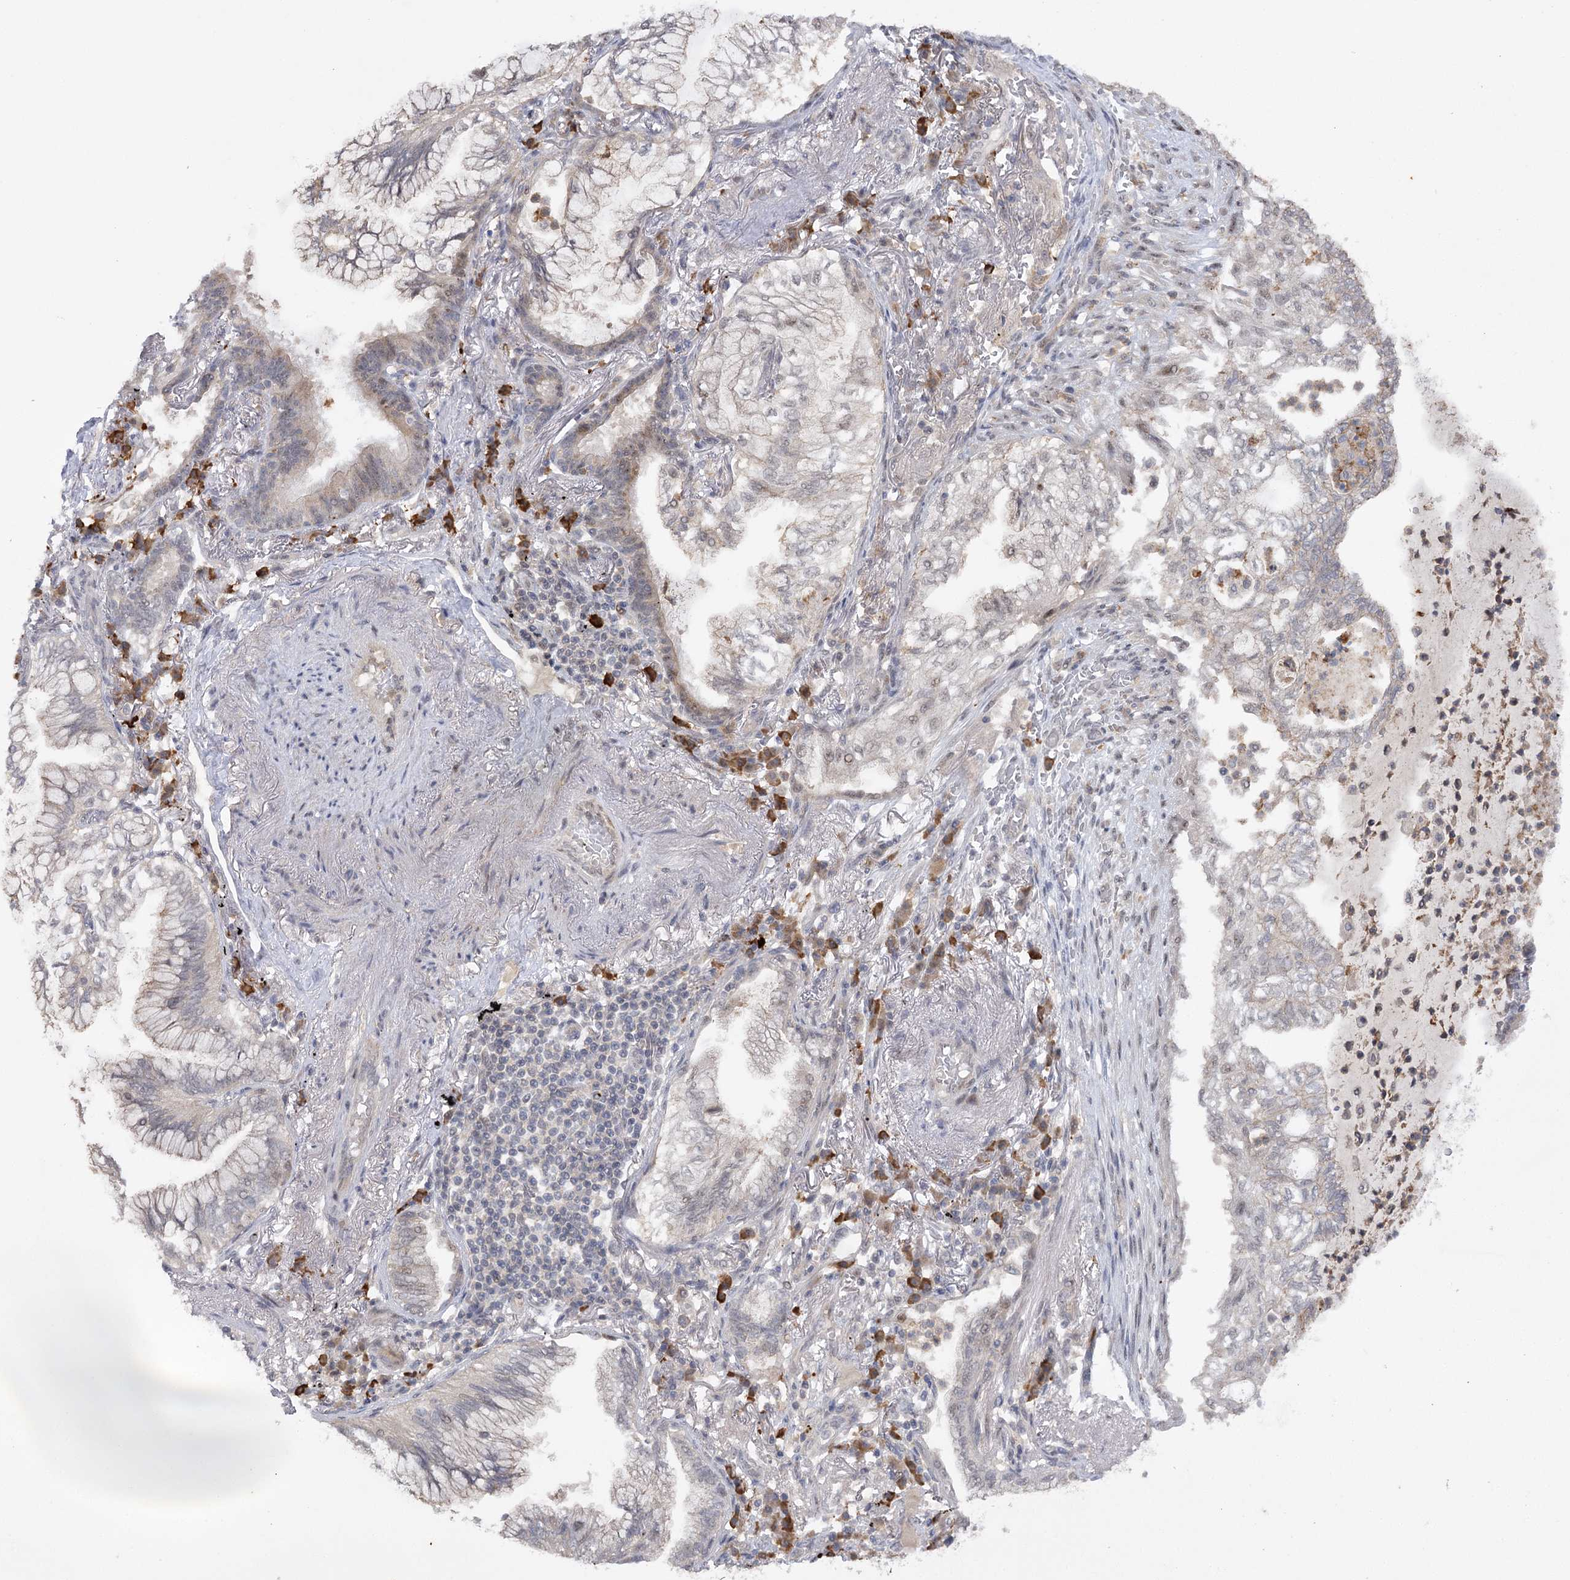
{"staining": {"intensity": "negative", "quantity": "none", "location": "none"}, "tissue": "lung cancer", "cell_type": "Tumor cells", "image_type": "cancer", "snomed": [{"axis": "morphology", "description": "Adenocarcinoma, NOS"}, {"axis": "topography", "description": "Lung"}], "caption": "This is an IHC histopathology image of lung cancer (adenocarcinoma). There is no positivity in tumor cells.", "gene": "PYROXD1", "patient": {"sex": "female", "age": 70}}